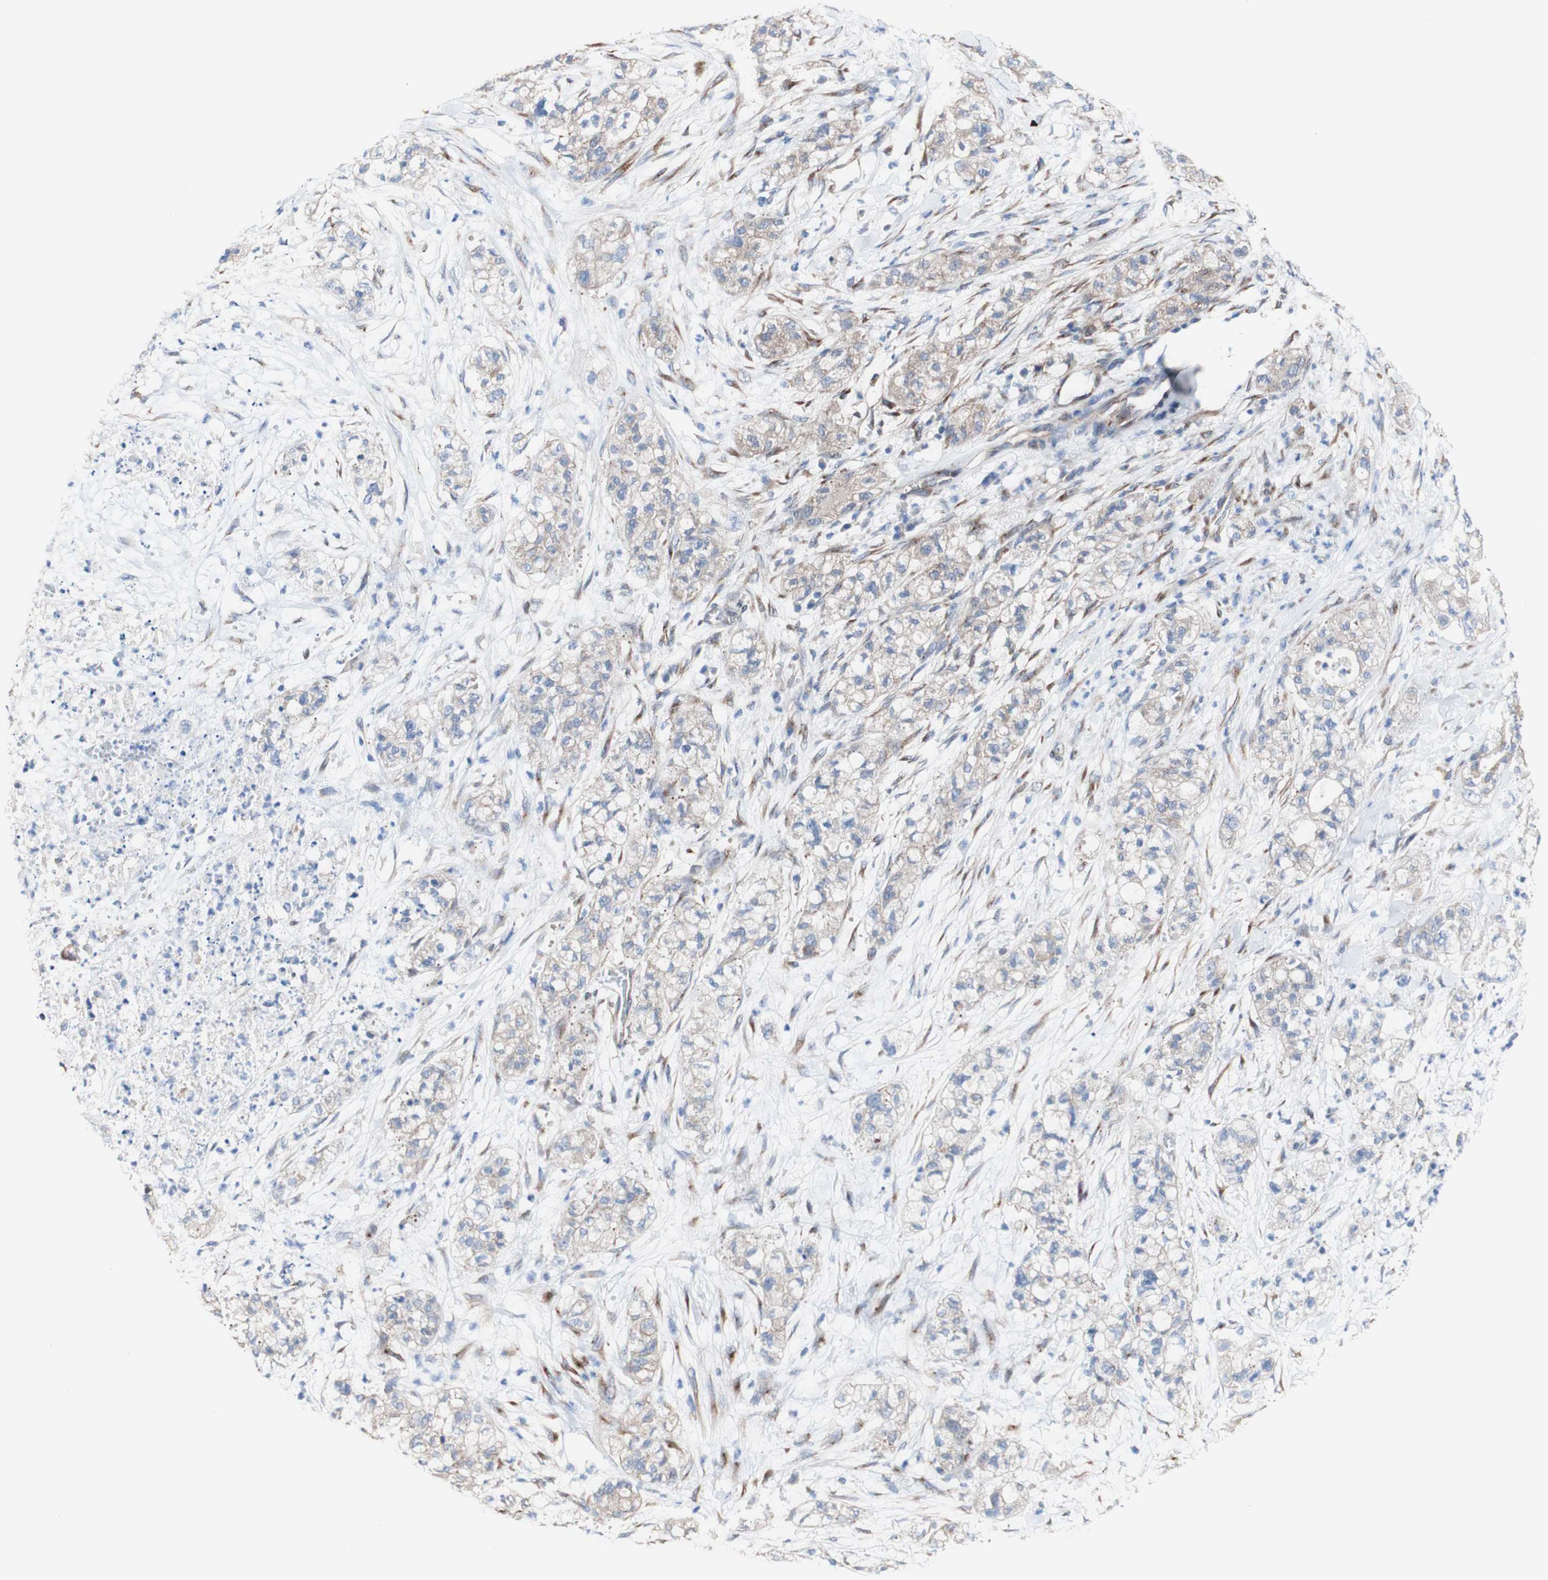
{"staining": {"intensity": "moderate", "quantity": "25%-75%", "location": "cytoplasmic/membranous"}, "tissue": "pancreatic cancer", "cell_type": "Tumor cells", "image_type": "cancer", "snomed": [{"axis": "morphology", "description": "Adenocarcinoma, NOS"}, {"axis": "topography", "description": "Pancreas"}], "caption": "Protein expression by immunohistochemistry (IHC) reveals moderate cytoplasmic/membranous positivity in about 25%-75% of tumor cells in adenocarcinoma (pancreatic).", "gene": "LRIG3", "patient": {"sex": "female", "age": 78}}